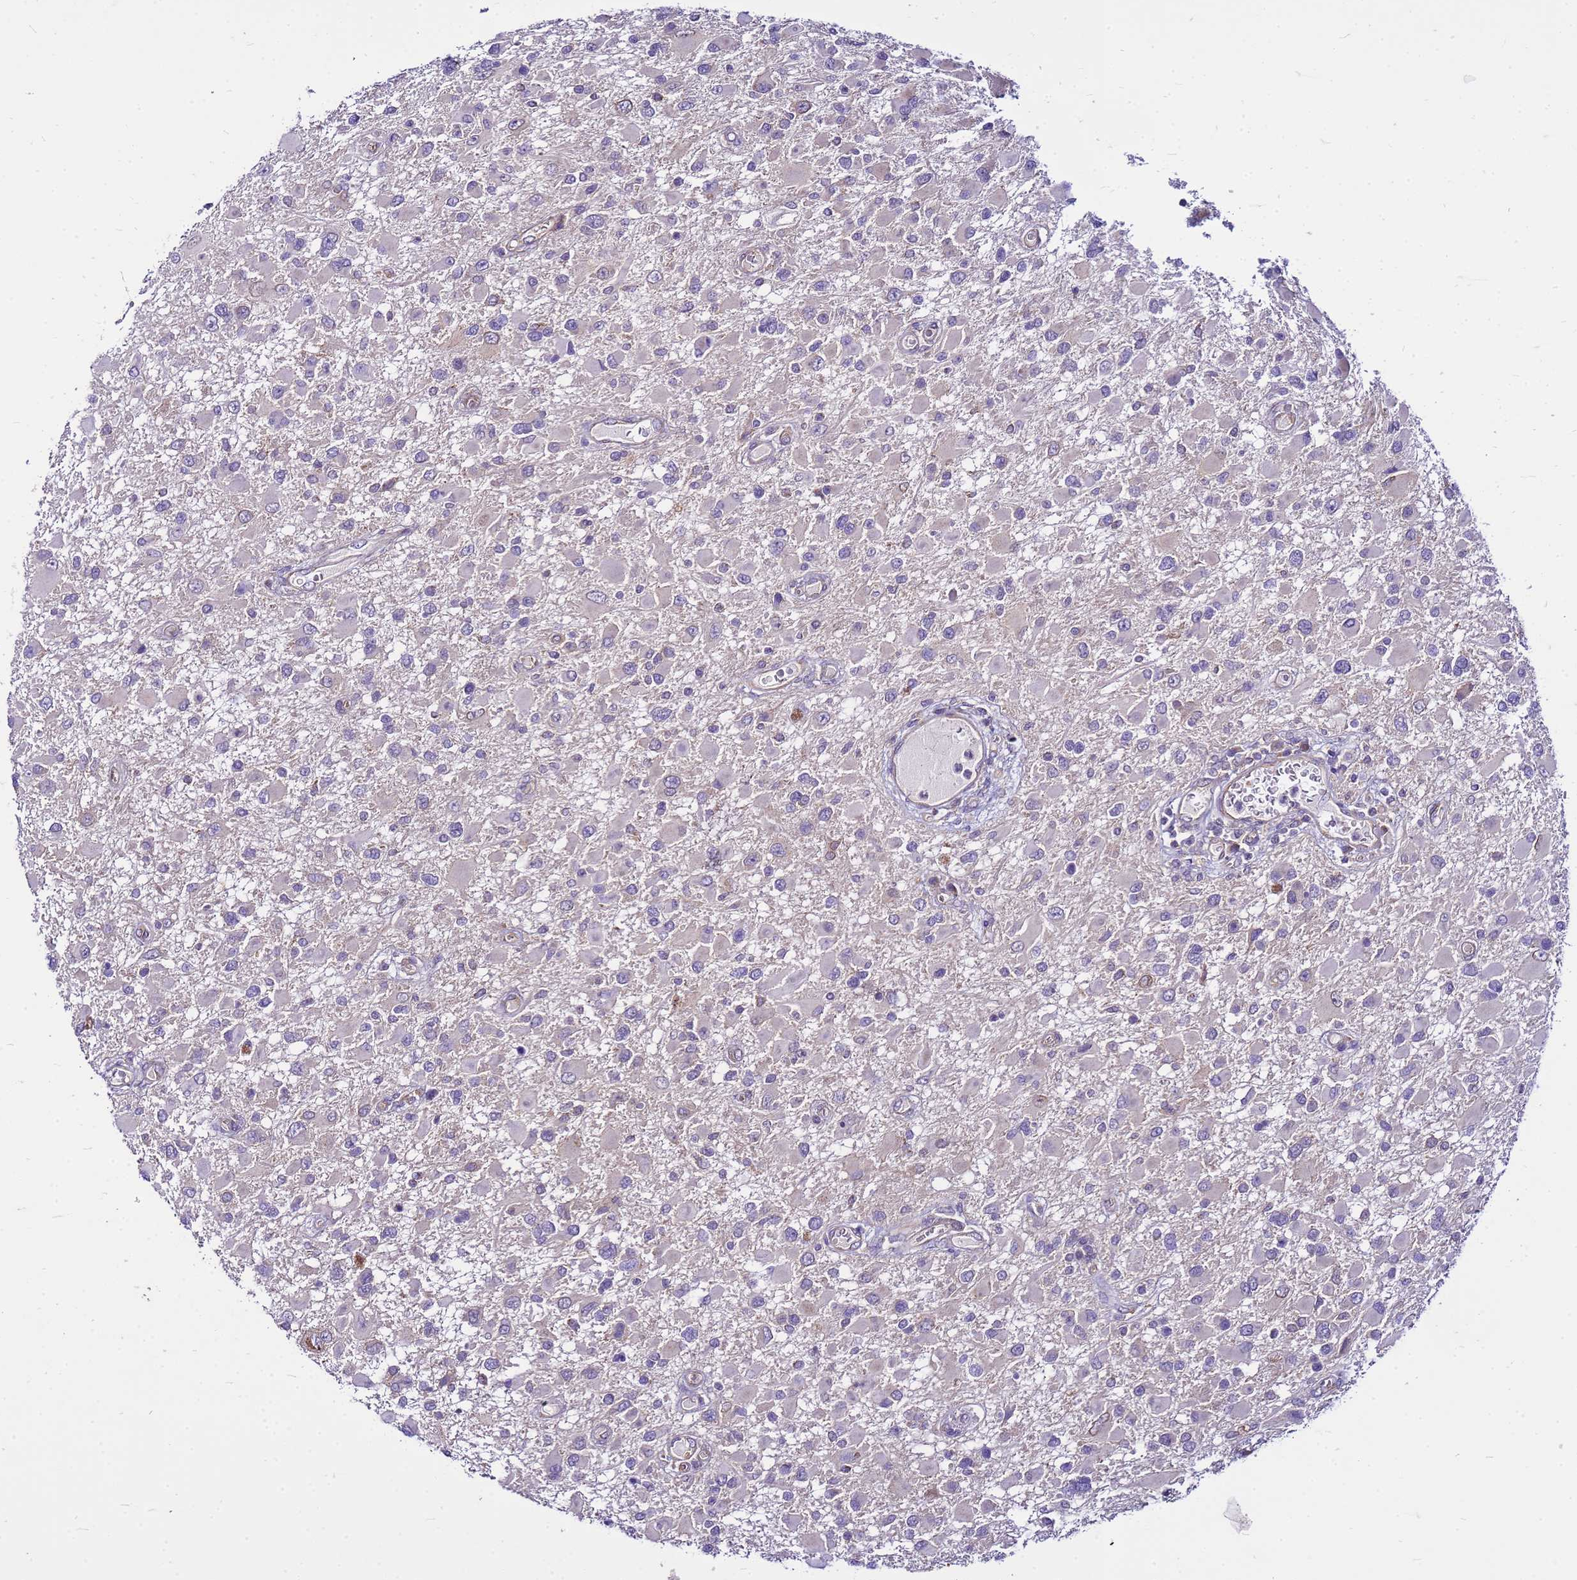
{"staining": {"intensity": "negative", "quantity": "none", "location": "none"}, "tissue": "glioma", "cell_type": "Tumor cells", "image_type": "cancer", "snomed": [{"axis": "morphology", "description": "Glioma, malignant, High grade"}, {"axis": "topography", "description": "Brain"}], "caption": "This is a micrograph of immunohistochemistry staining of glioma, which shows no positivity in tumor cells. (DAB immunohistochemistry visualized using brightfield microscopy, high magnification).", "gene": "PKD1", "patient": {"sex": "male", "age": 53}}